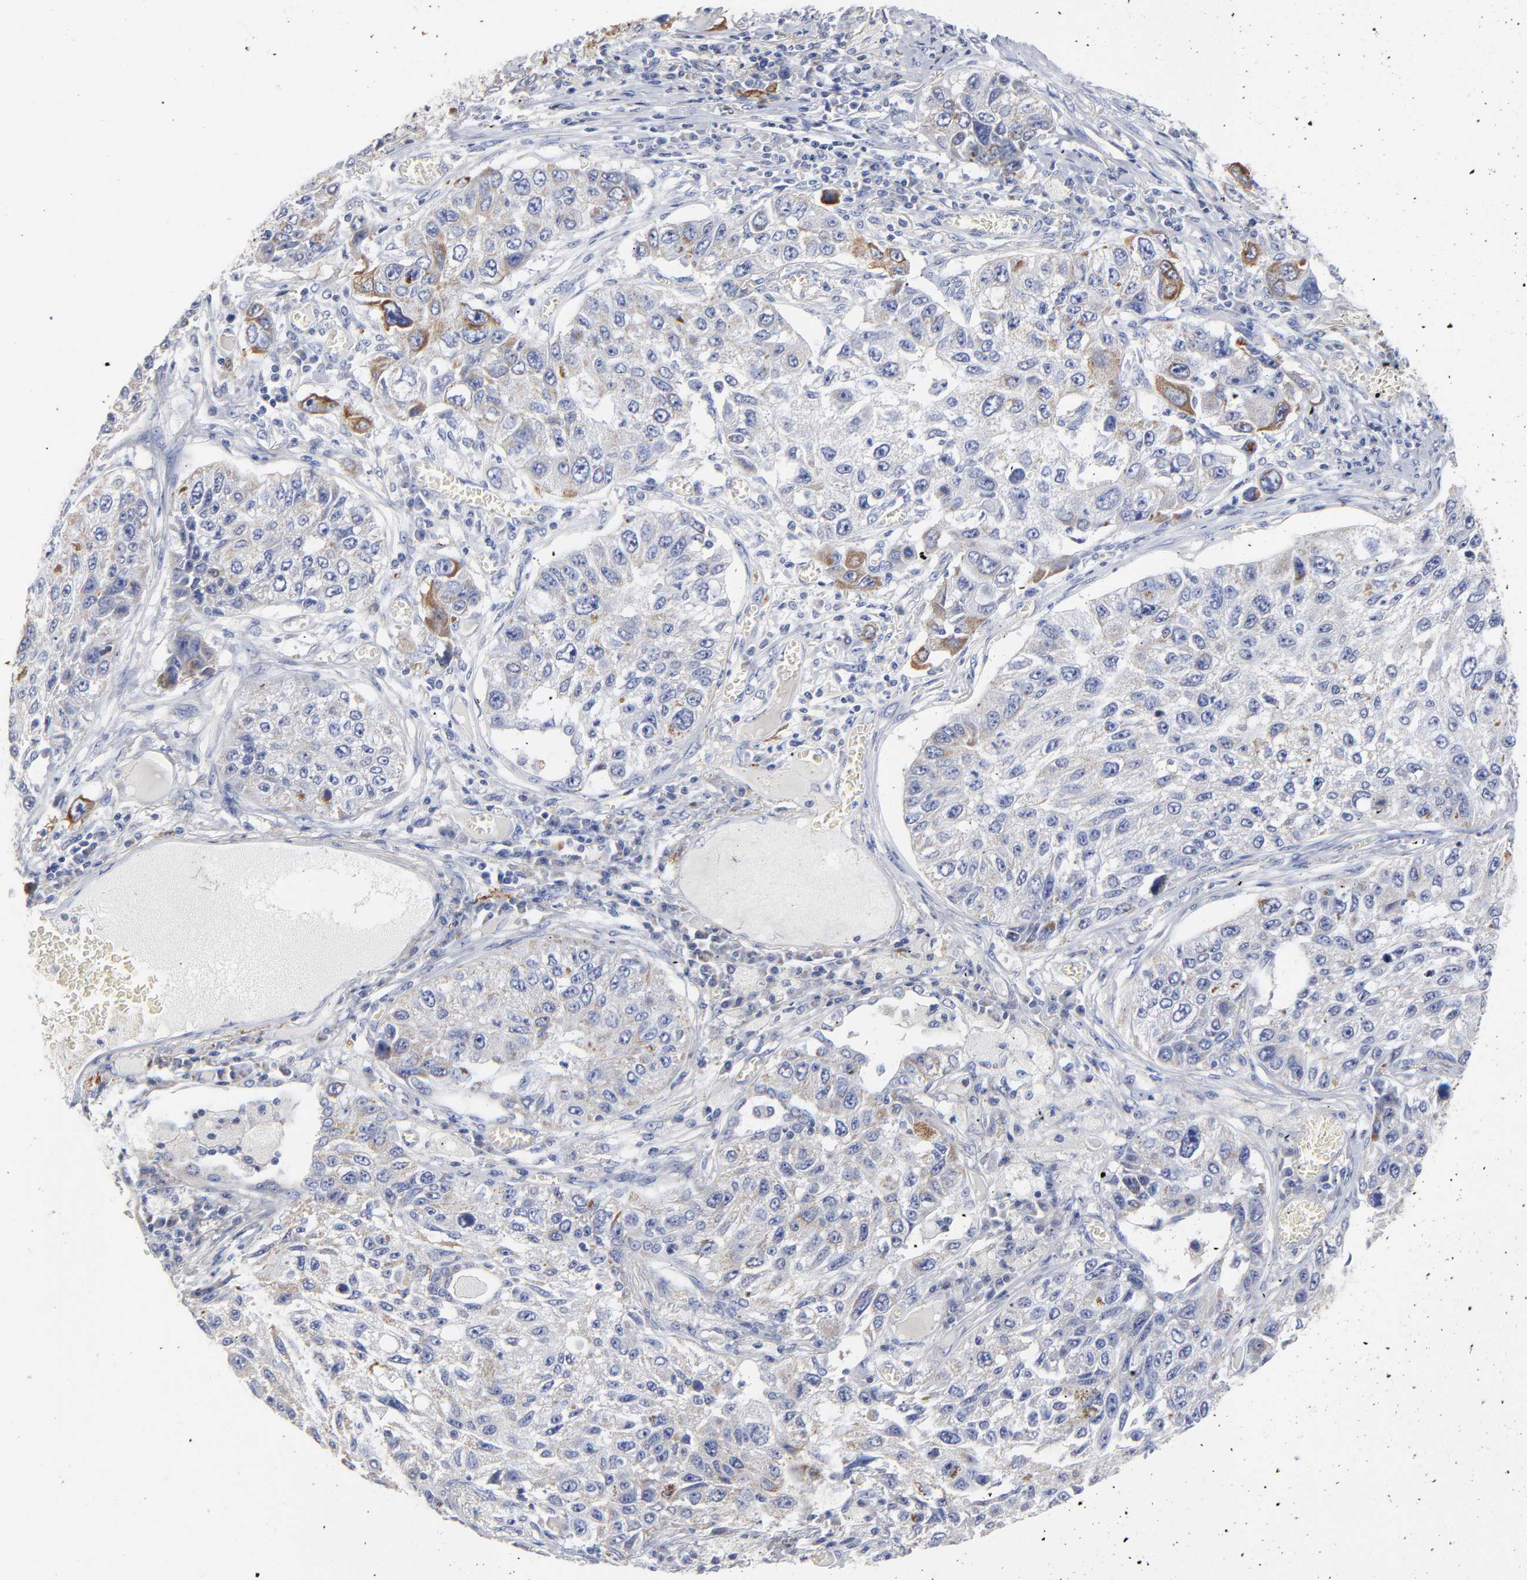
{"staining": {"intensity": "negative", "quantity": "none", "location": "none"}, "tissue": "lung cancer", "cell_type": "Tumor cells", "image_type": "cancer", "snomed": [{"axis": "morphology", "description": "Squamous cell carcinoma, NOS"}, {"axis": "topography", "description": "Lung"}], "caption": "DAB (3,3'-diaminobenzidine) immunohistochemical staining of human lung cancer exhibits no significant expression in tumor cells. (IHC, brightfield microscopy, high magnification).", "gene": "PTP4A1", "patient": {"sex": "male", "age": 71}}